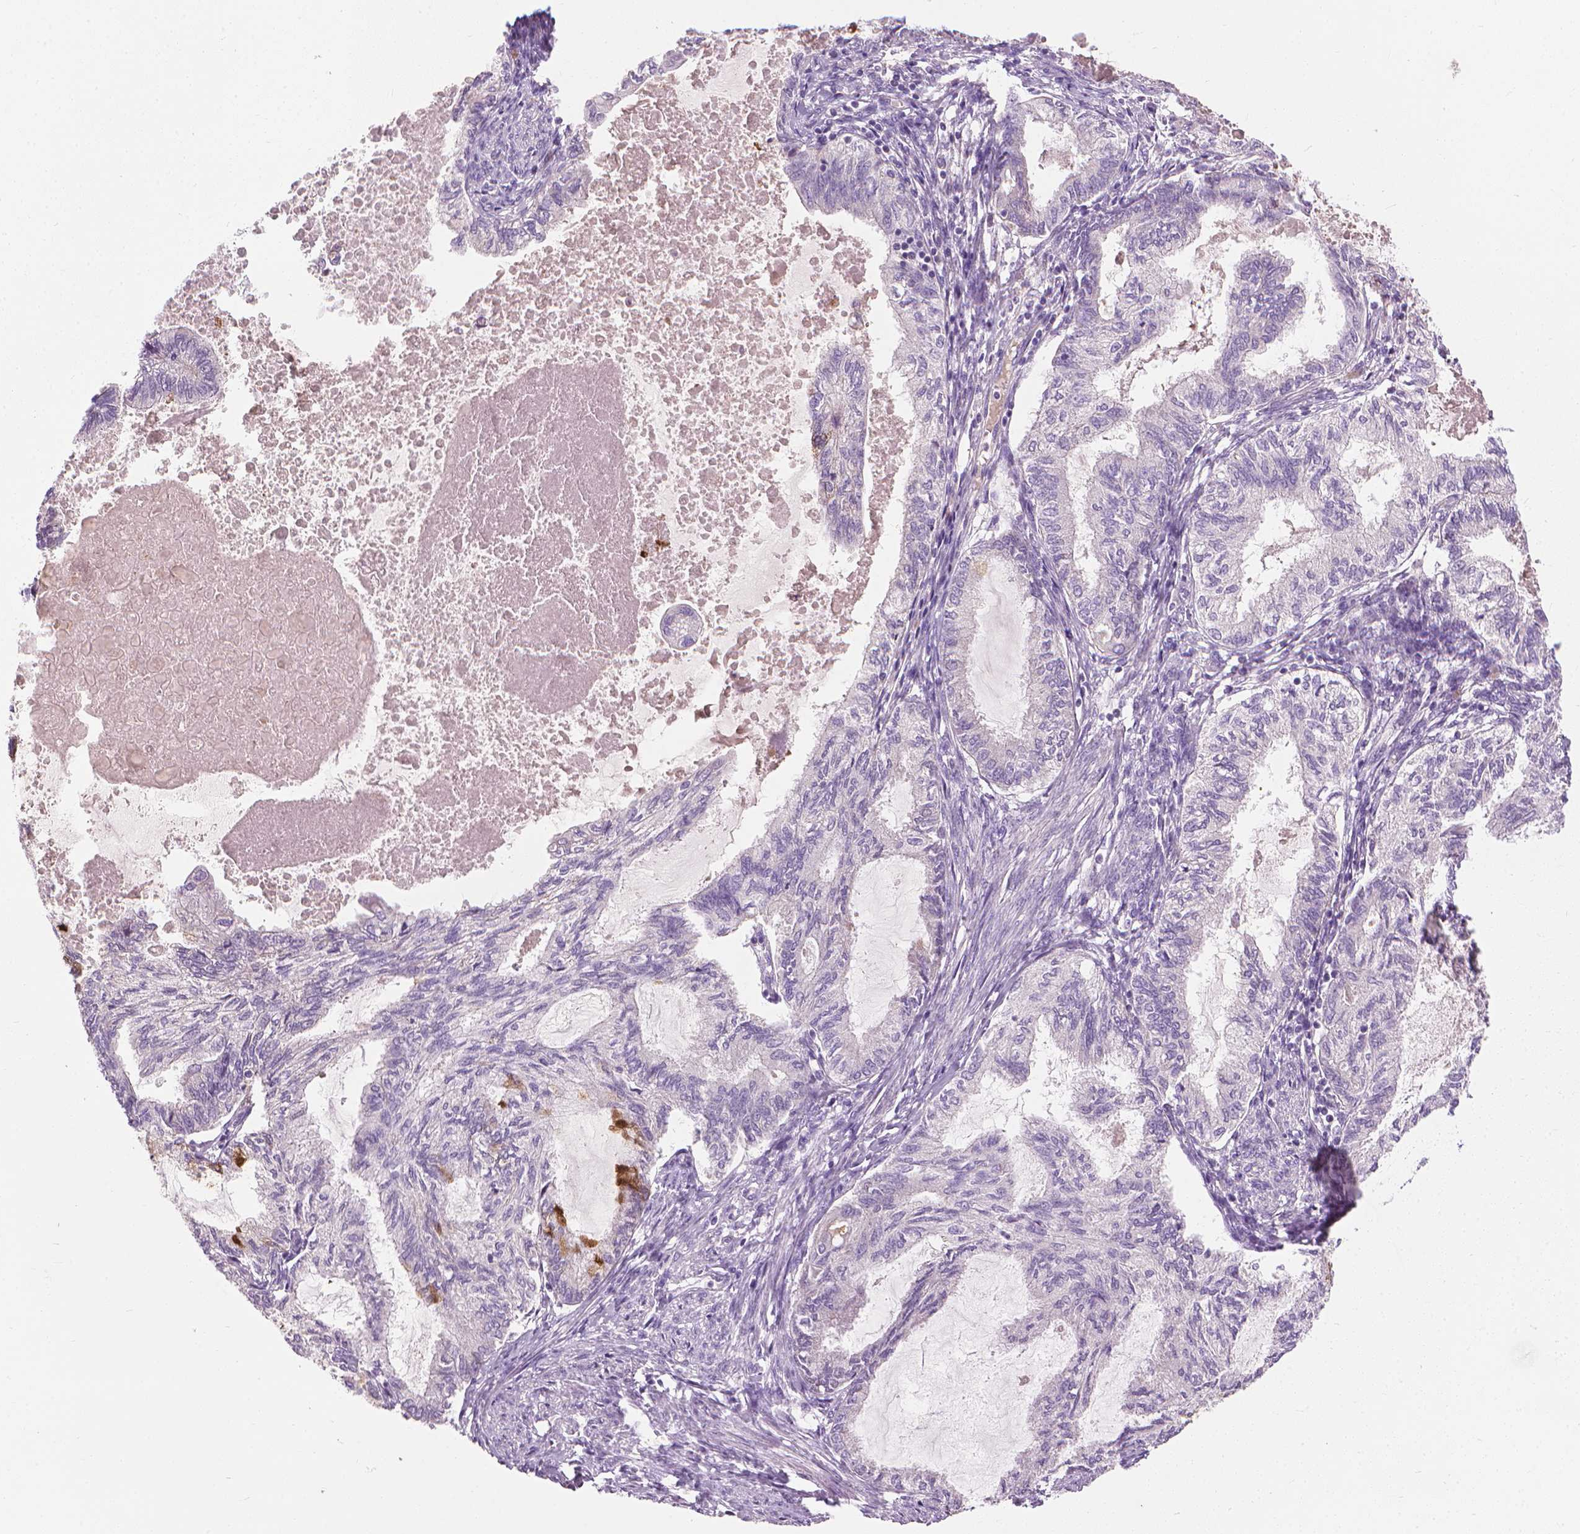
{"staining": {"intensity": "negative", "quantity": "none", "location": "none"}, "tissue": "endometrial cancer", "cell_type": "Tumor cells", "image_type": "cancer", "snomed": [{"axis": "morphology", "description": "Adenocarcinoma, NOS"}, {"axis": "topography", "description": "Endometrium"}], "caption": "Endometrial cancer stained for a protein using immunohistochemistry reveals no expression tumor cells.", "gene": "RIIAD1", "patient": {"sex": "female", "age": 86}}